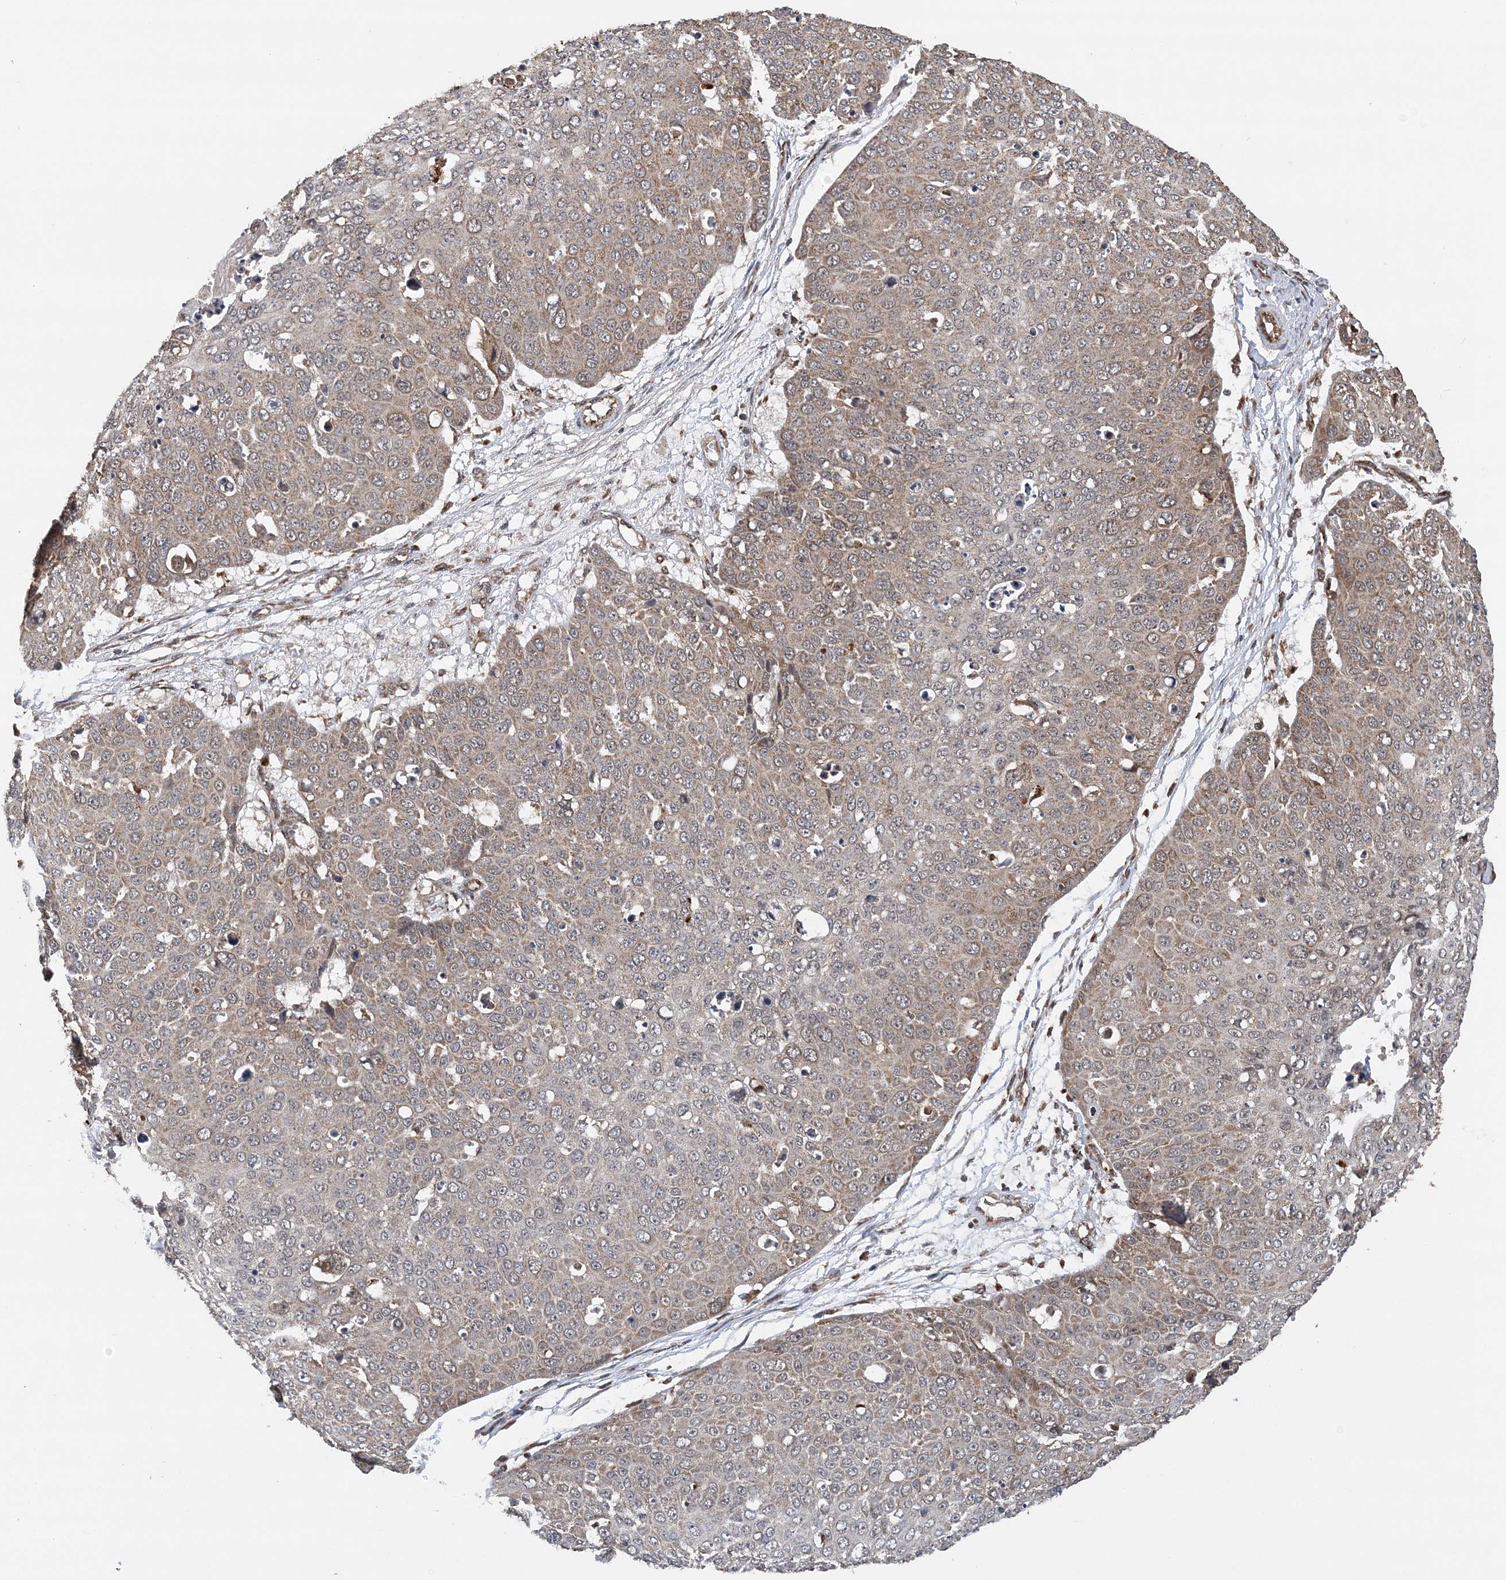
{"staining": {"intensity": "weak", "quantity": "25%-75%", "location": "cytoplasmic/membranous"}, "tissue": "skin cancer", "cell_type": "Tumor cells", "image_type": "cancer", "snomed": [{"axis": "morphology", "description": "Squamous cell carcinoma, NOS"}, {"axis": "topography", "description": "Skin"}], "caption": "Squamous cell carcinoma (skin) stained with DAB immunohistochemistry (IHC) displays low levels of weak cytoplasmic/membranous expression in approximately 25%-75% of tumor cells.", "gene": "PCBP1", "patient": {"sex": "male", "age": 71}}